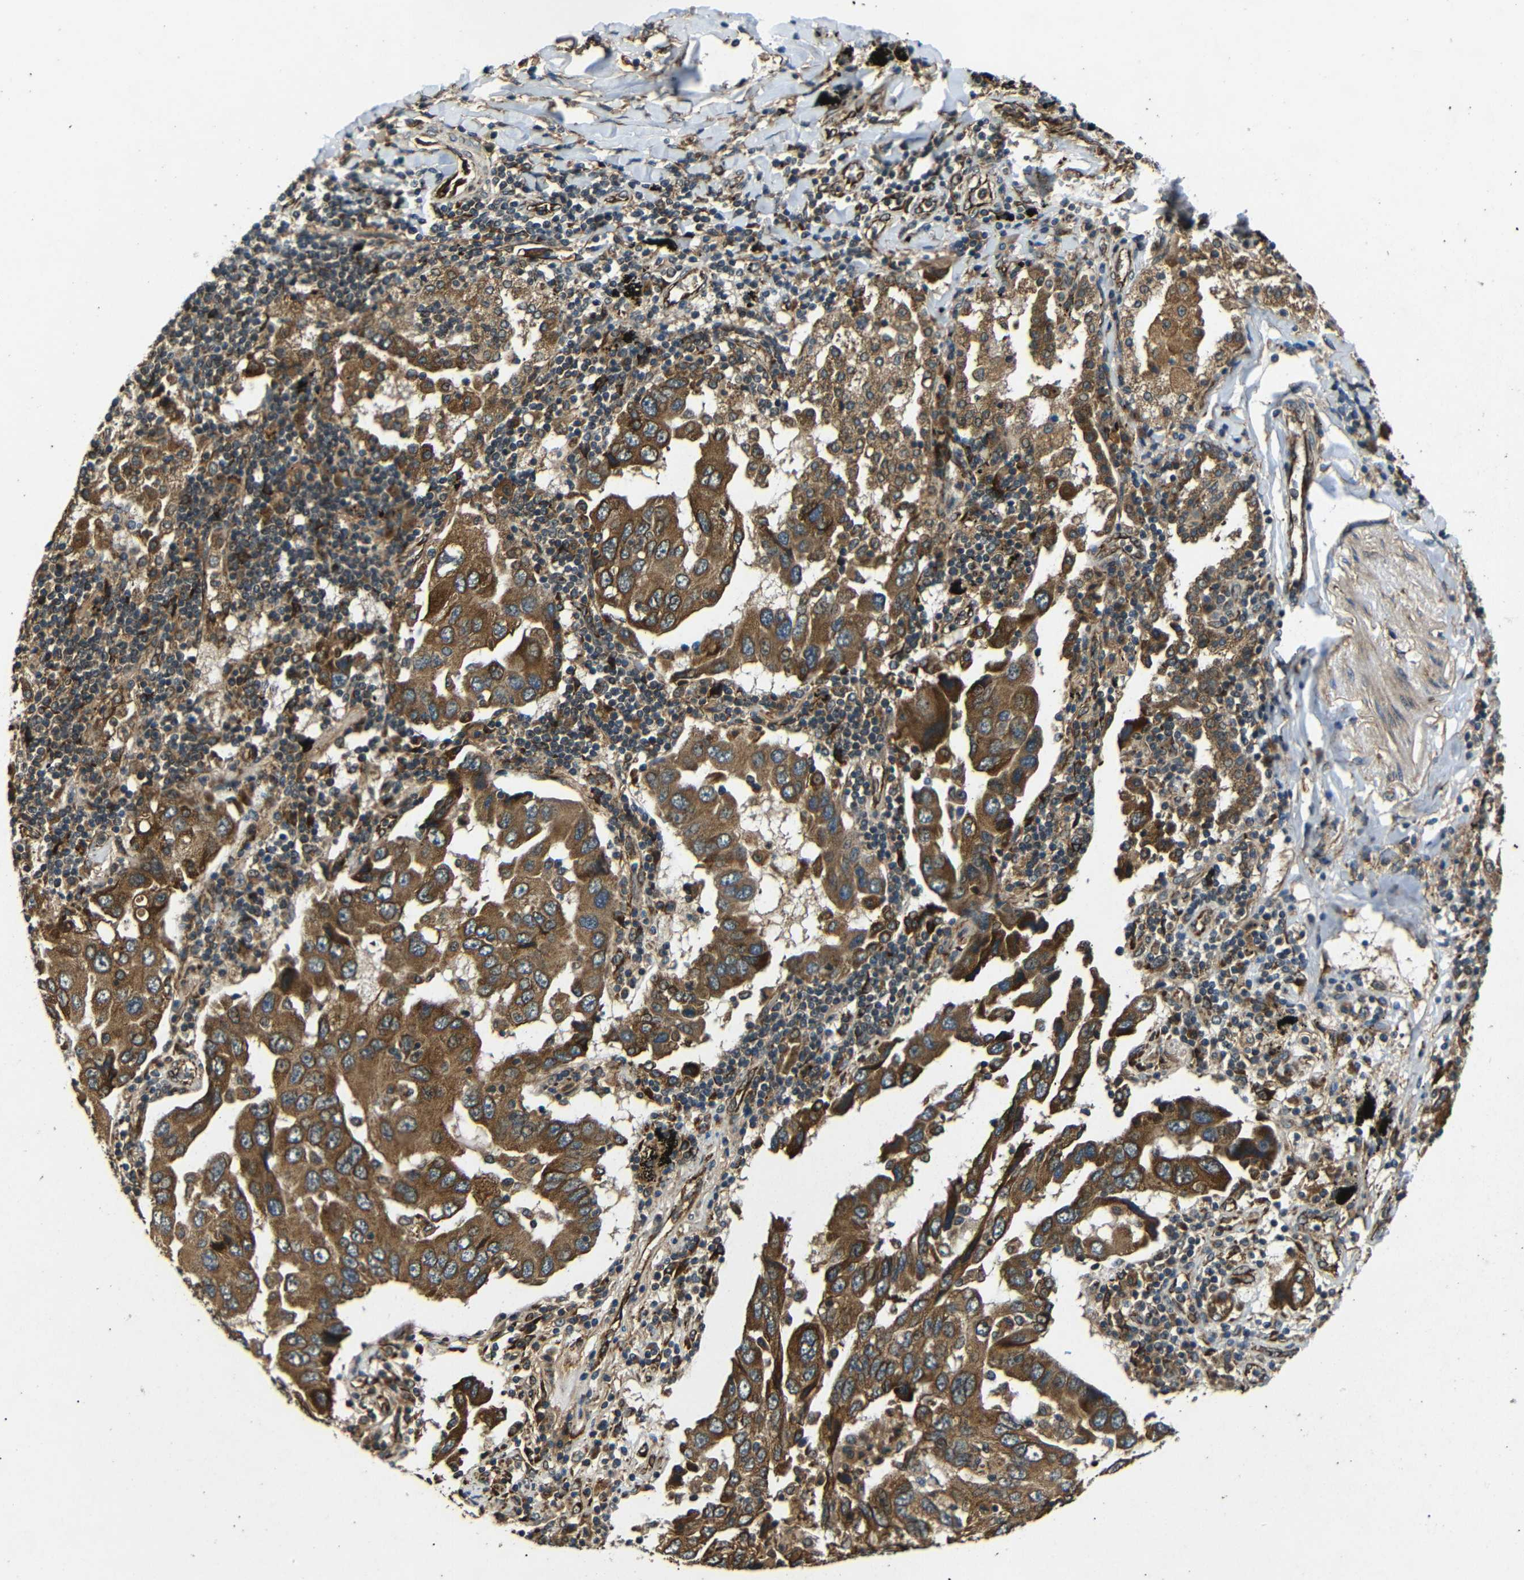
{"staining": {"intensity": "strong", "quantity": ">75%", "location": "cytoplasmic/membranous"}, "tissue": "lung cancer", "cell_type": "Tumor cells", "image_type": "cancer", "snomed": [{"axis": "morphology", "description": "Adenocarcinoma, NOS"}, {"axis": "topography", "description": "Lung"}], "caption": "Immunohistochemistry of lung adenocarcinoma exhibits high levels of strong cytoplasmic/membranous expression in approximately >75% of tumor cells.", "gene": "TRPC1", "patient": {"sex": "female", "age": 65}}